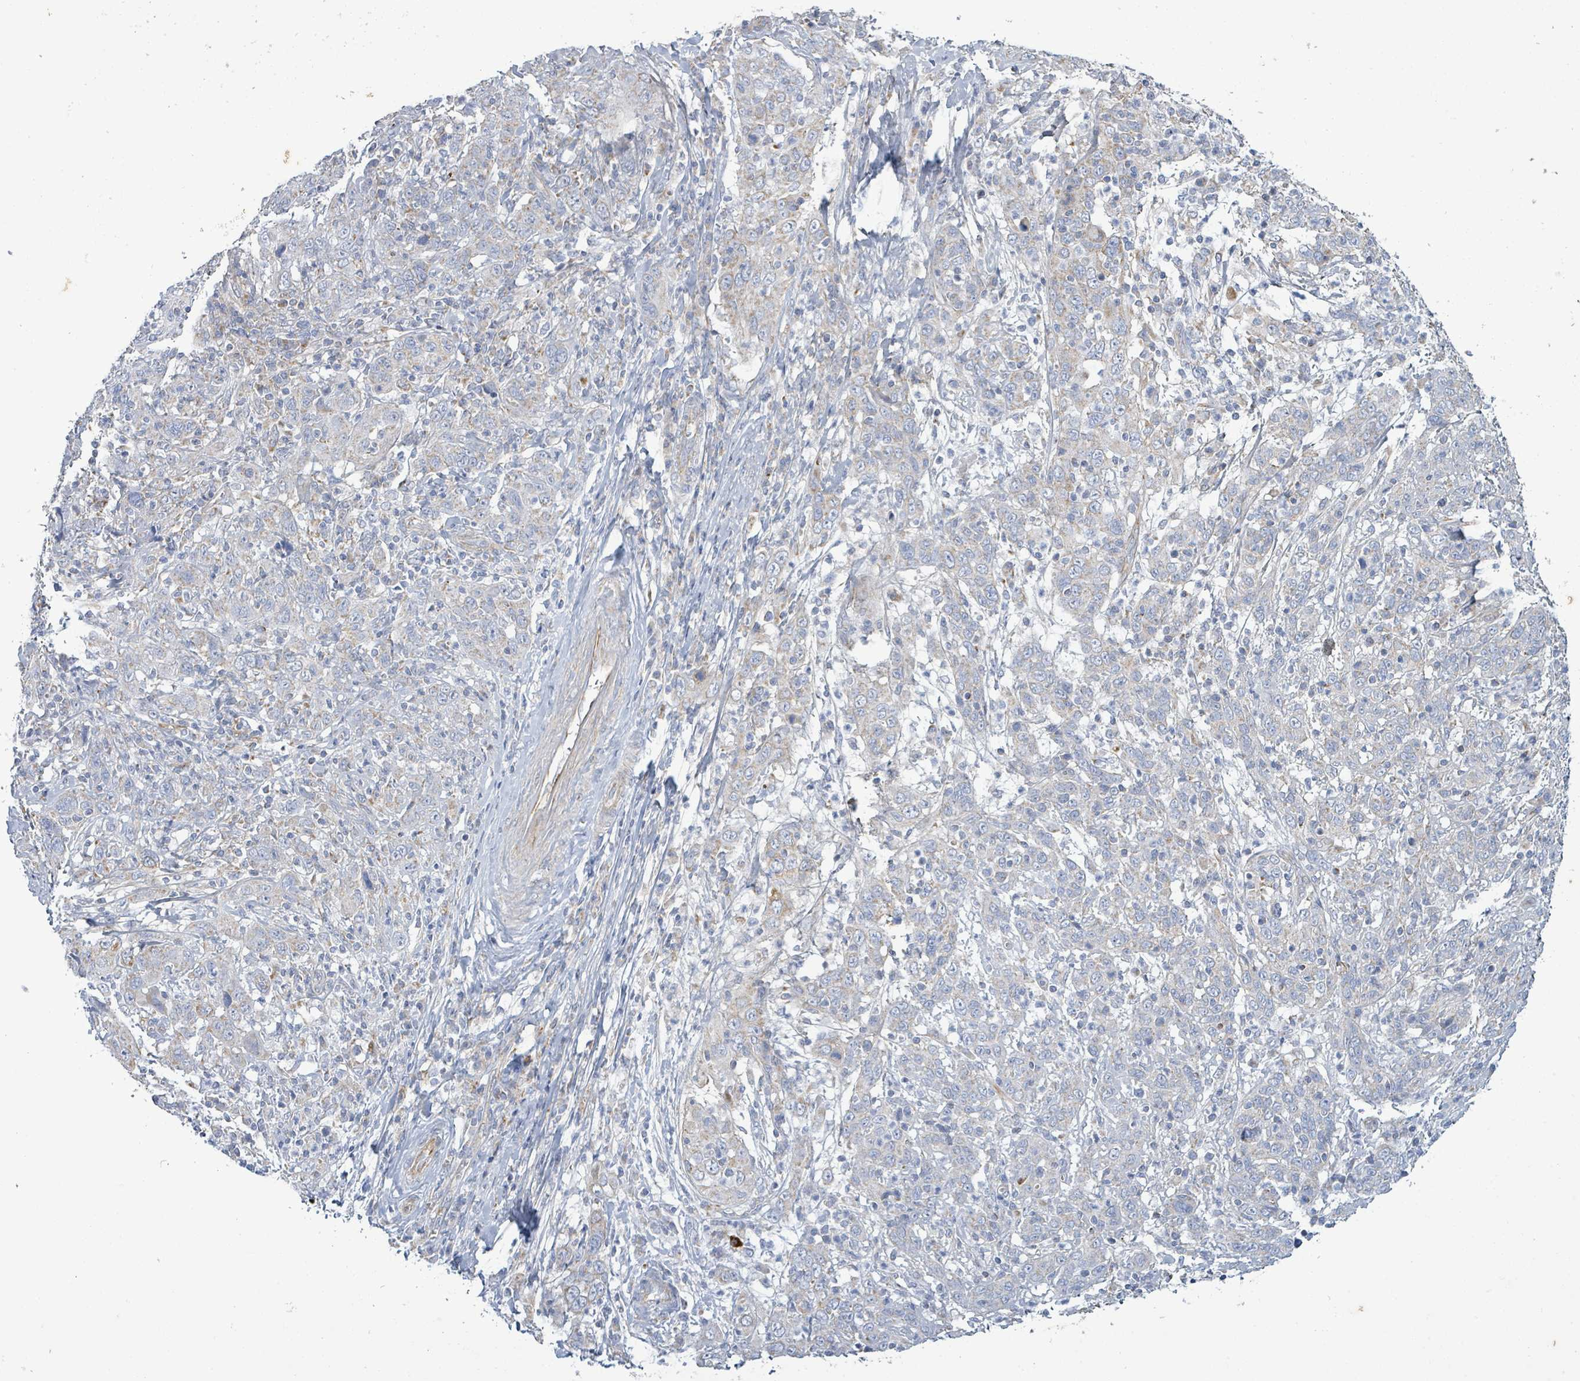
{"staining": {"intensity": "negative", "quantity": "none", "location": "none"}, "tissue": "cervical cancer", "cell_type": "Tumor cells", "image_type": "cancer", "snomed": [{"axis": "morphology", "description": "Squamous cell carcinoma, NOS"}, {"axis": "topography", "description": "Cervix"}], "caption": "Micrograph shows no protein positivity in tumor cells of squamous cell carcinoma (cervical) tissue.", "gene": "ALG12", "patient": {"sex": "female", "age": 46}}